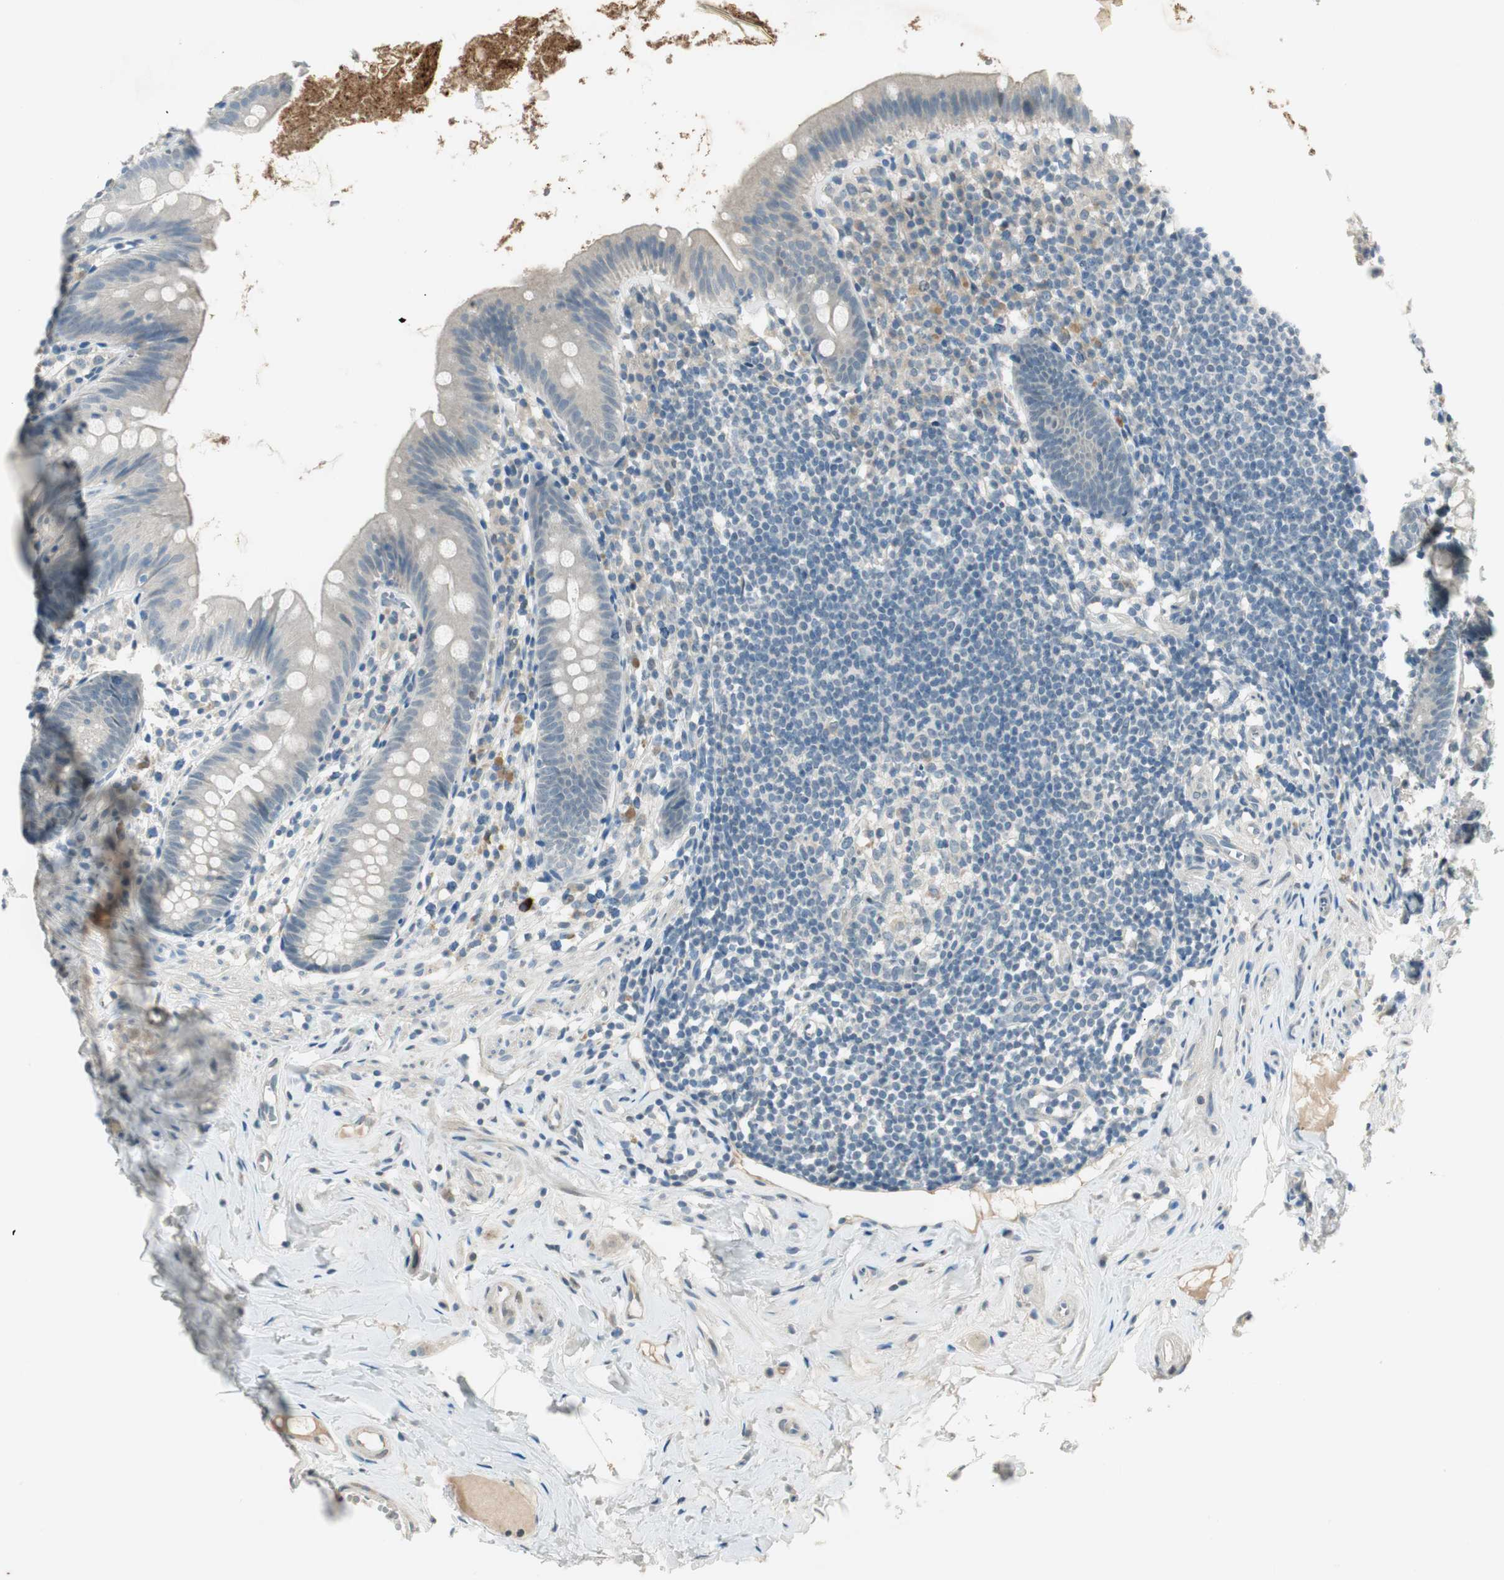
{"staining": {"intensity": "negative", "quantity": "none", "location": "none"}, "tissue": "appendix", "cell_type": "Glandular cells", "image_type": "normal", "snomed": [{"axis": "morphology", "description": "Normal tissue, NOS"}, {"axis": "topography", "description": "Appendix"}], "caption": "The IHC photomicrograph has no significant positivity in glandular cells of appendix.", "gene": "PCDHB15", "patient": {"sex": "male", "age": 52}}